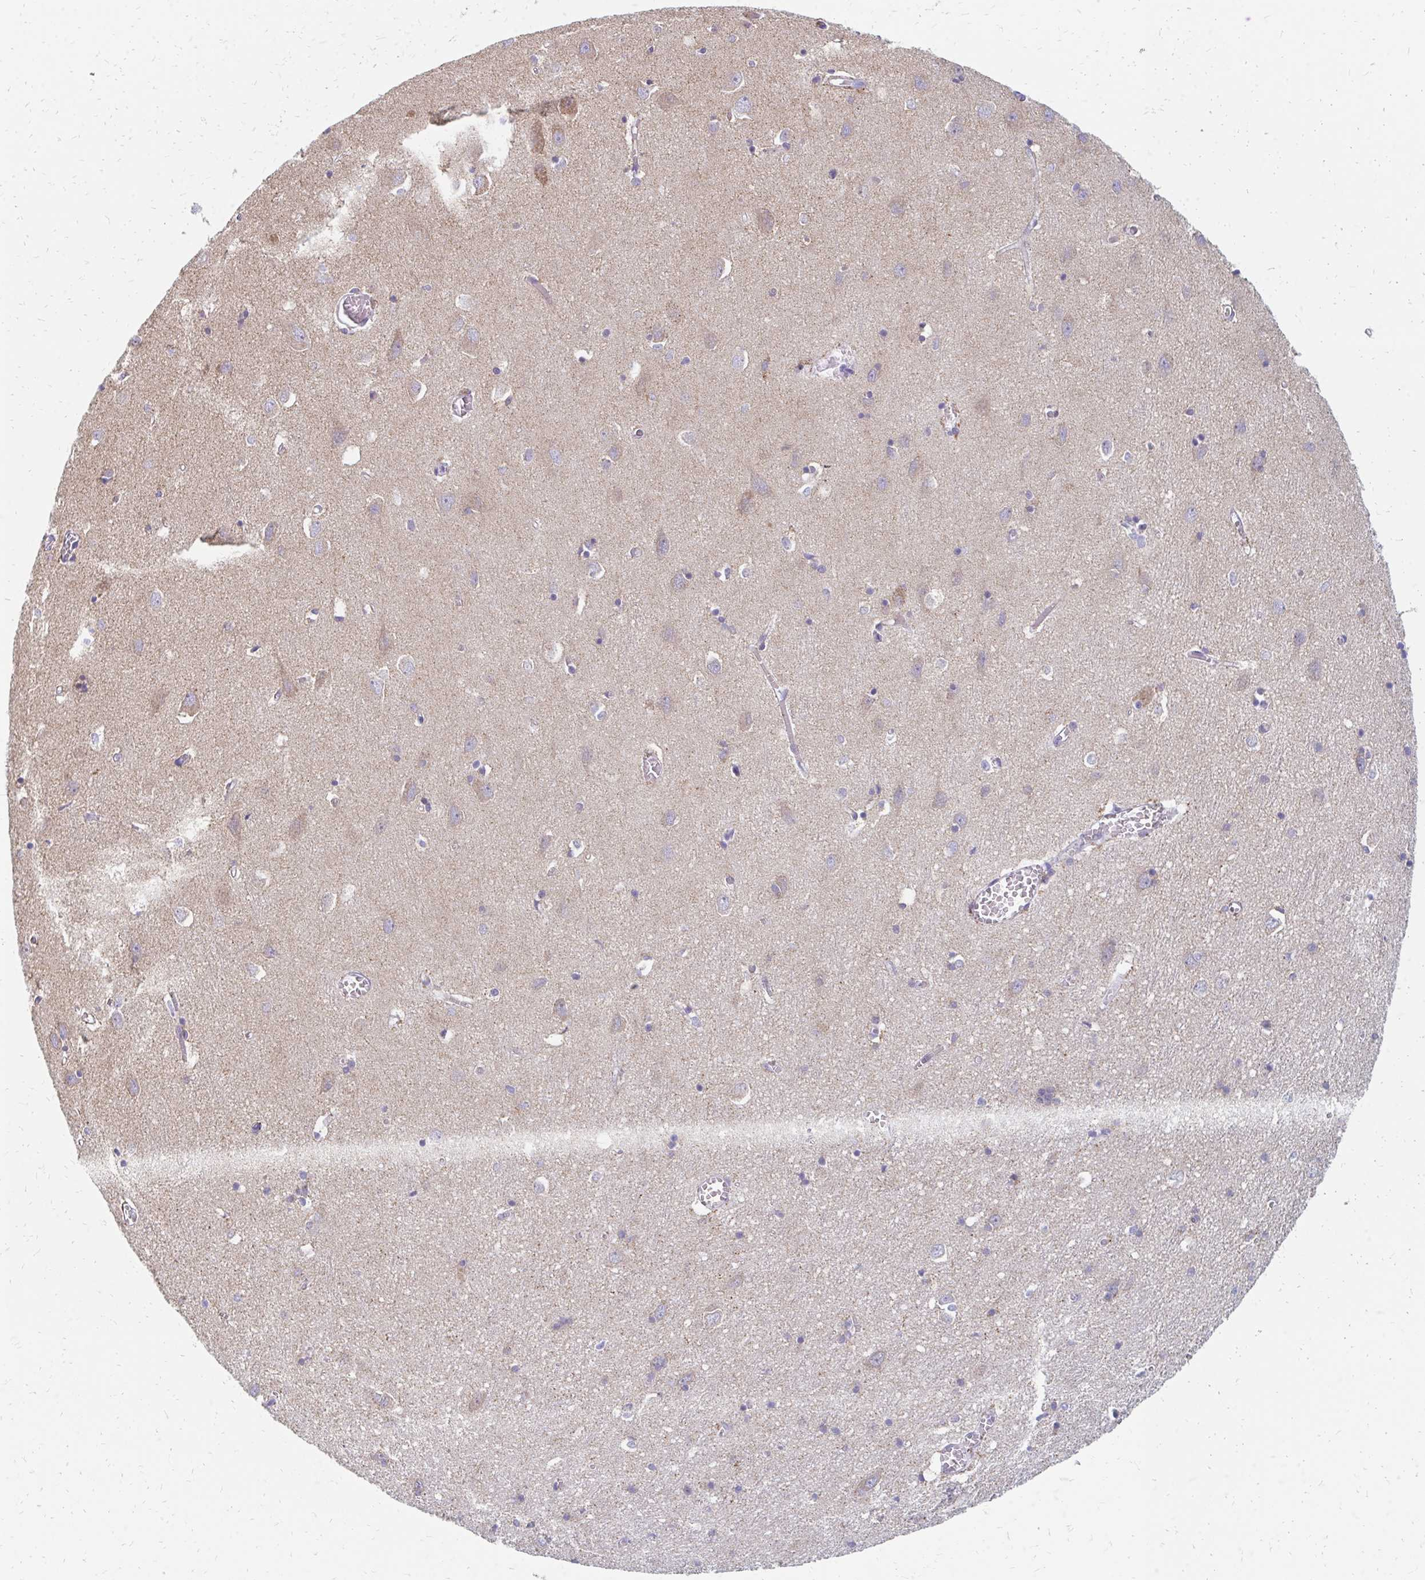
{"staining": {"intensity": "negative", "quantity": "none", "location": "none"}, "tissue": "cerebral cortex", "cell_type": "Endothelial cells", "image_type": "normal", "snomed": [{"axis": "morphology", "description": "Normal tissue, NOS"}, {"axis": "topography", "description": "Cerebral cortex"}], "caption": "The photomicrograph demonstrates no staining of endothelial cells in benign cerebral cortex. (DAB (3,3'-diaminobenzidine) immunohistochemistry, high magnification).", "gene": "OR10V1", "patient": {"sex": "male", "age": 70}}